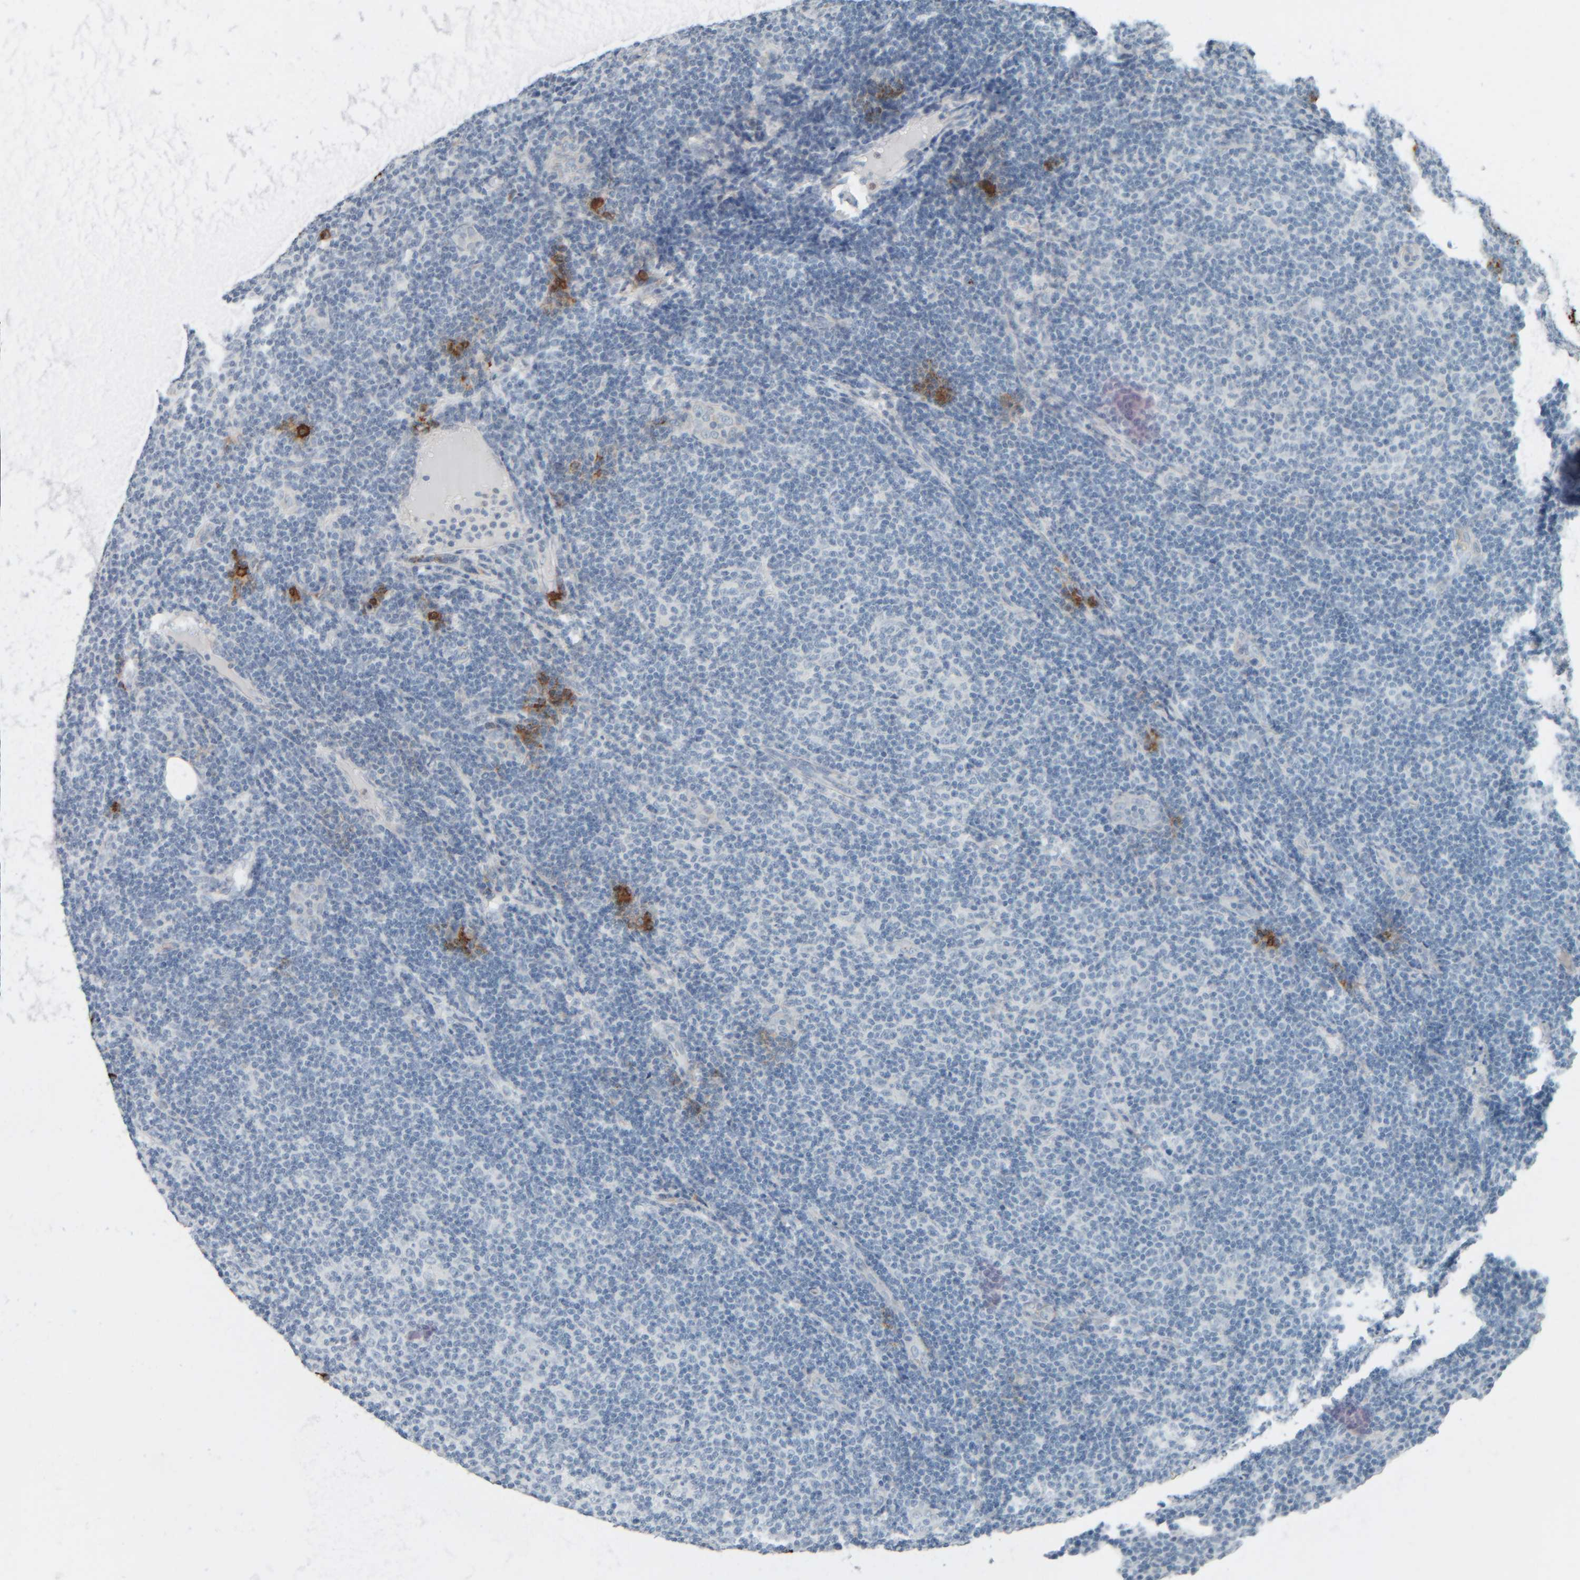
{"staining": {"intensity": "negative", "quantity": "none", "location": "none"}, "tissue": "lymphoma", "cell_type": "Tumor cells", "image_type": "cancer", "snomed": [{"axis": "morphology", "description": "Malignant lymphoma, non-Hodgkin's type, Low grade"}, {"axis": "topography", "description": "Lymph node"}], "caption": "High magnification brightfield microscopy of malignant lymphoma, non-Hodgkin's type (low-grade) stained with DAB (3,3'-diaminobenzidine) (brown) and counterstained with hematoxylin (blue): tumor cells show no significant expression.", "gene": "TPSAB1", "patient": {"sex": "male", "age": 83}}